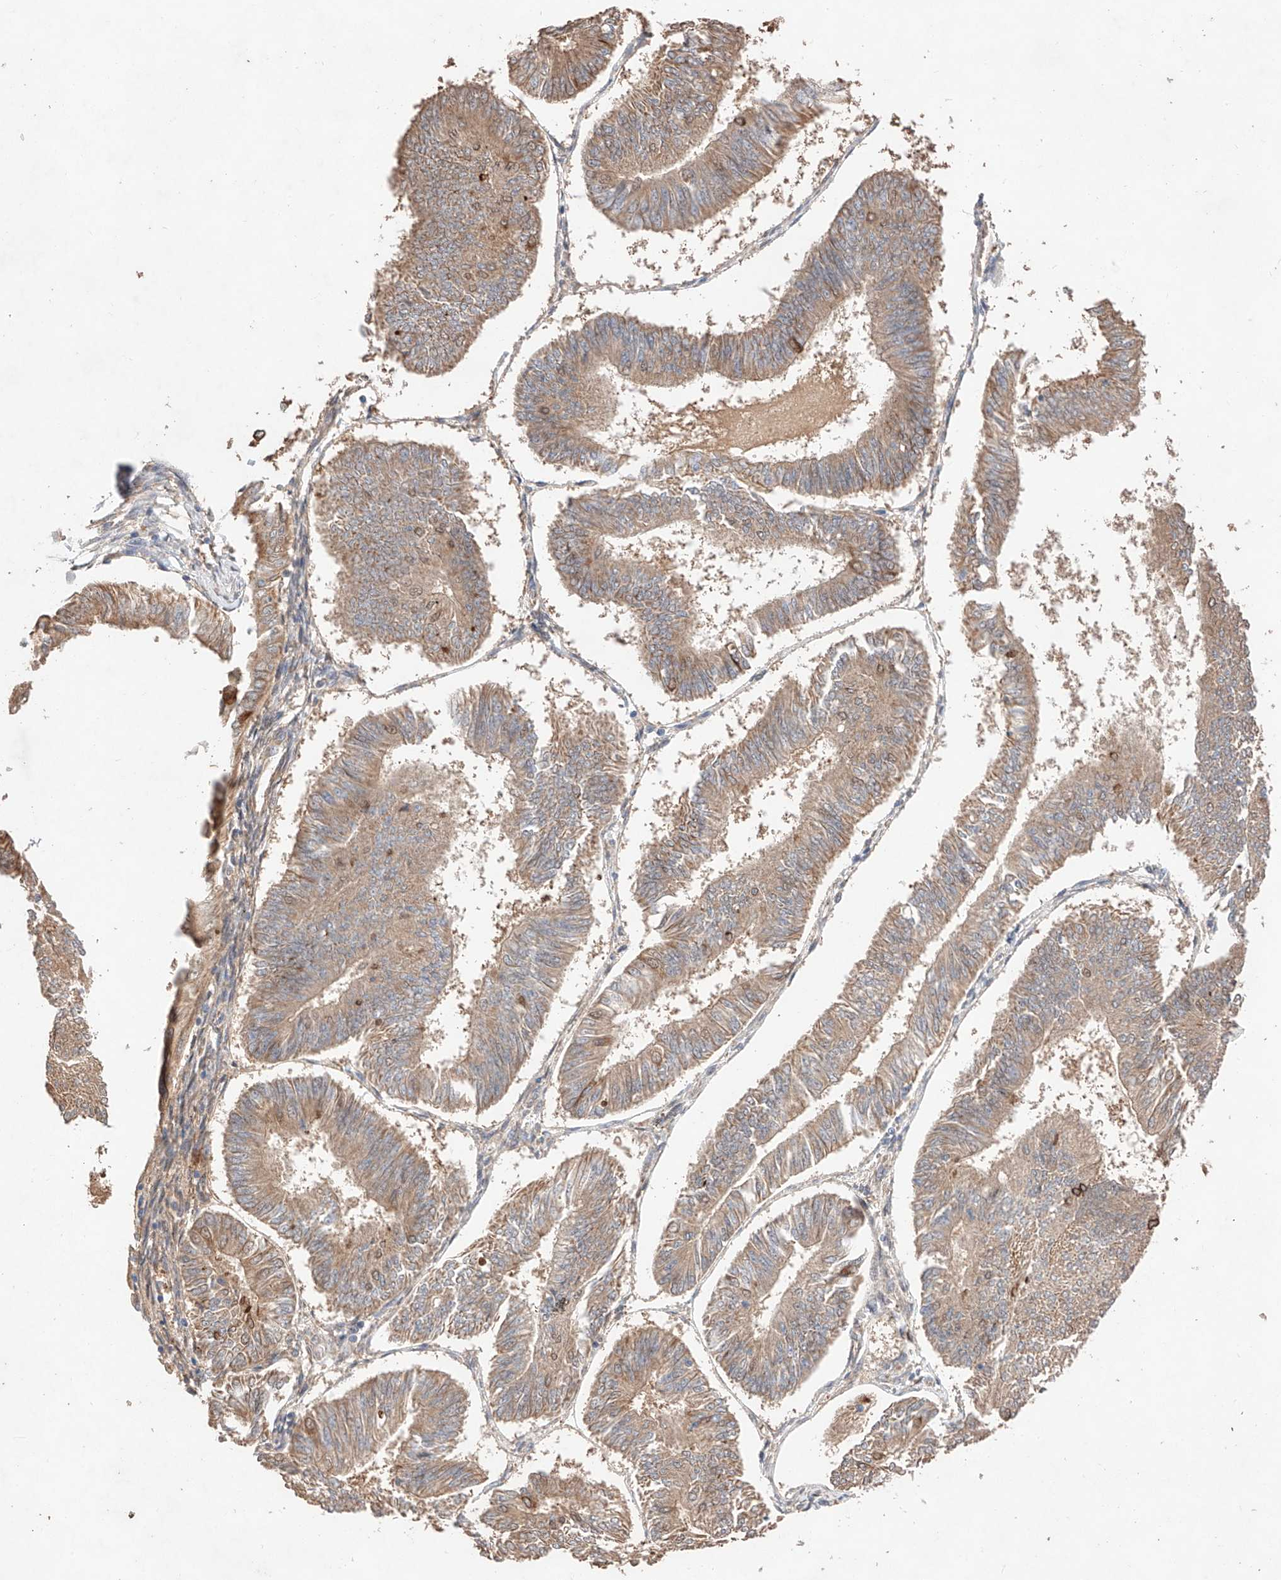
{"staining": {"intensity": "moderate", "quantity": ">75%", "location": "cytoplasmic/membranous"}, "tissue": "endometrial cancer", "cell_type": "Tumor cells", "image_type": "cancer", "snomed": [{"axis": "morphology", "description": "Adenocarcinoma, NOS"}, {"axis": "topography", "description": "Endometrium"}], "caption": "The micrograph exhibits immunohistochemical staining of endometrial cancer. There is moderate cytoplasmic/membranous staining is identified in about >75% of tumor cells.", "gene": "C6orf62", "patient": {"sex": "female", "age": 58}}